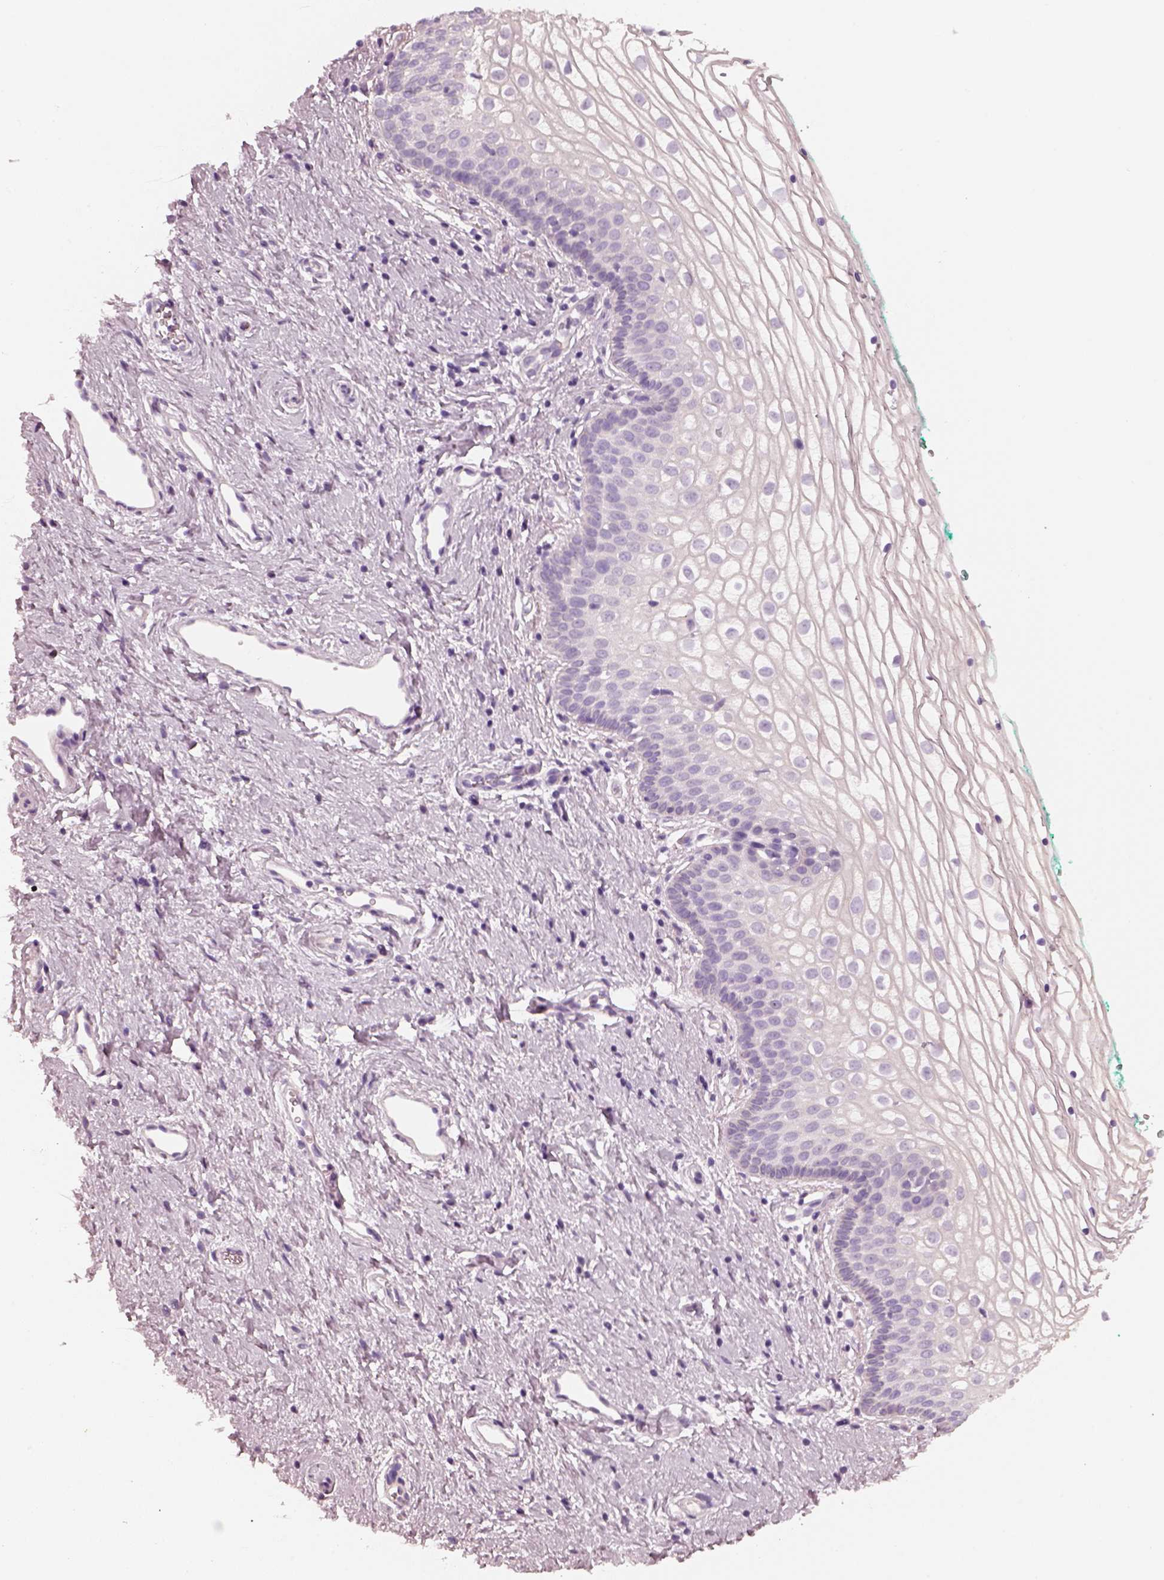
{"staining": {"intensity": "negative", "quantity": "none", "location": "none"}, "tissue": "vagina", "cell_type": "Squamous epithelial cells", "image_type": "normal", "snomed": [{"axis": "morphology", "description": "Normal tissue, NOS"}, {"axis": "topography", "description": "Vagina"}], "caption": "High power microscopy histopathology image of an immunohistochemistry histopathology image of unremarkable vagina, revealing no significant expression in squamous epithelial cells. The staining was performed using DAB to visualize the protein expression in brown, while the nuclei were stained in blue with hematoxylin (Magnification: 20x).", "gene": "RS1", "patient": {"sex": "female", "age": 36}}